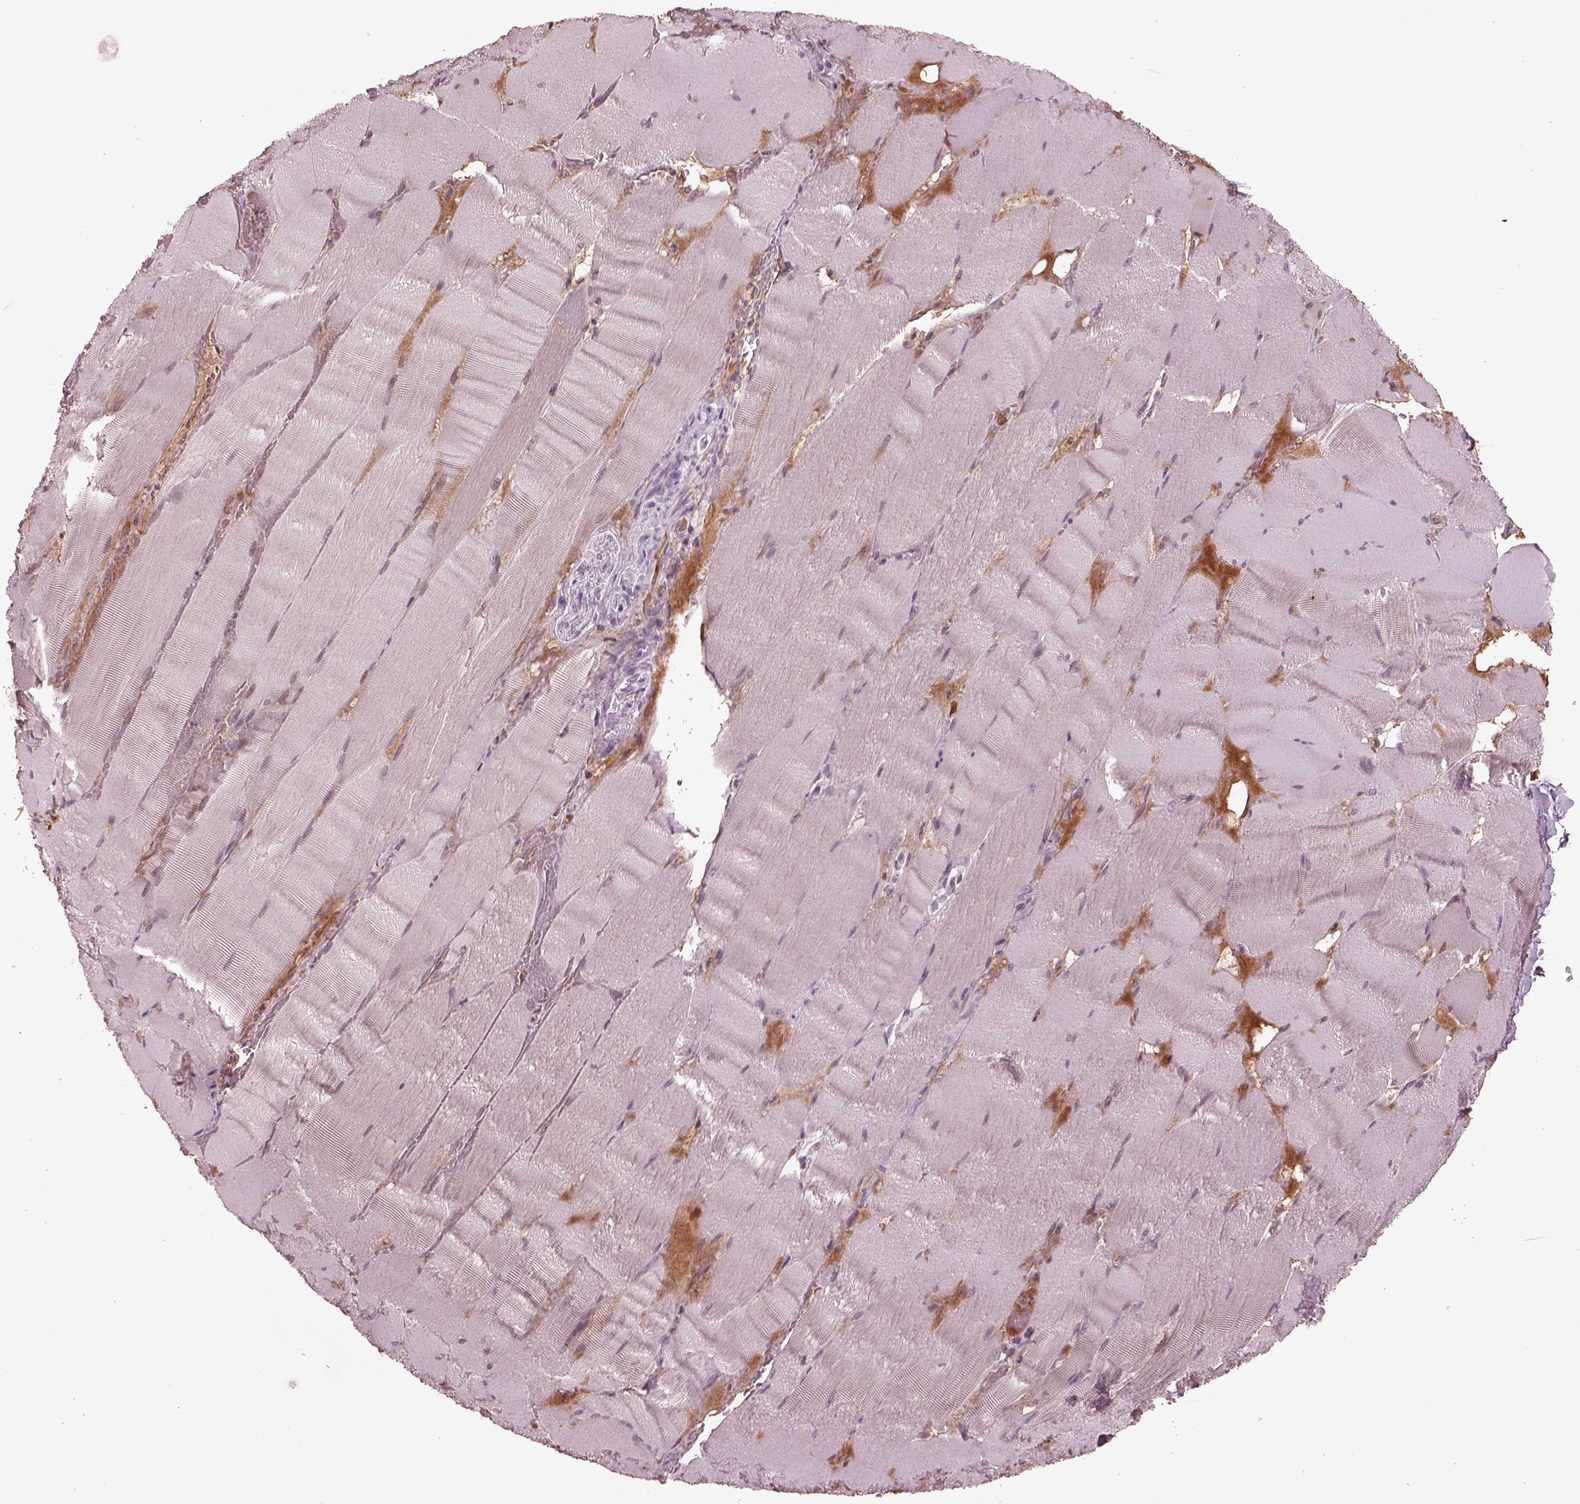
{"staining": {"intensity": "negative", "quantity": "none", "location": "none"}, "tissue": "skeletal muscle", "cell_type": "Myocytes", "image_type": "normal", "snomed": [{"axis": "morphology", "description": "Normal tissue, NOS"}, {"axis": "topography", "description": "Skeletal muscle"}], "caption": "Protein analysis of benign skeletal muscle exhibits no significant staining in myocytes.", "gene": "PTX4", "patient": {"sex": "male", "age": 56}}